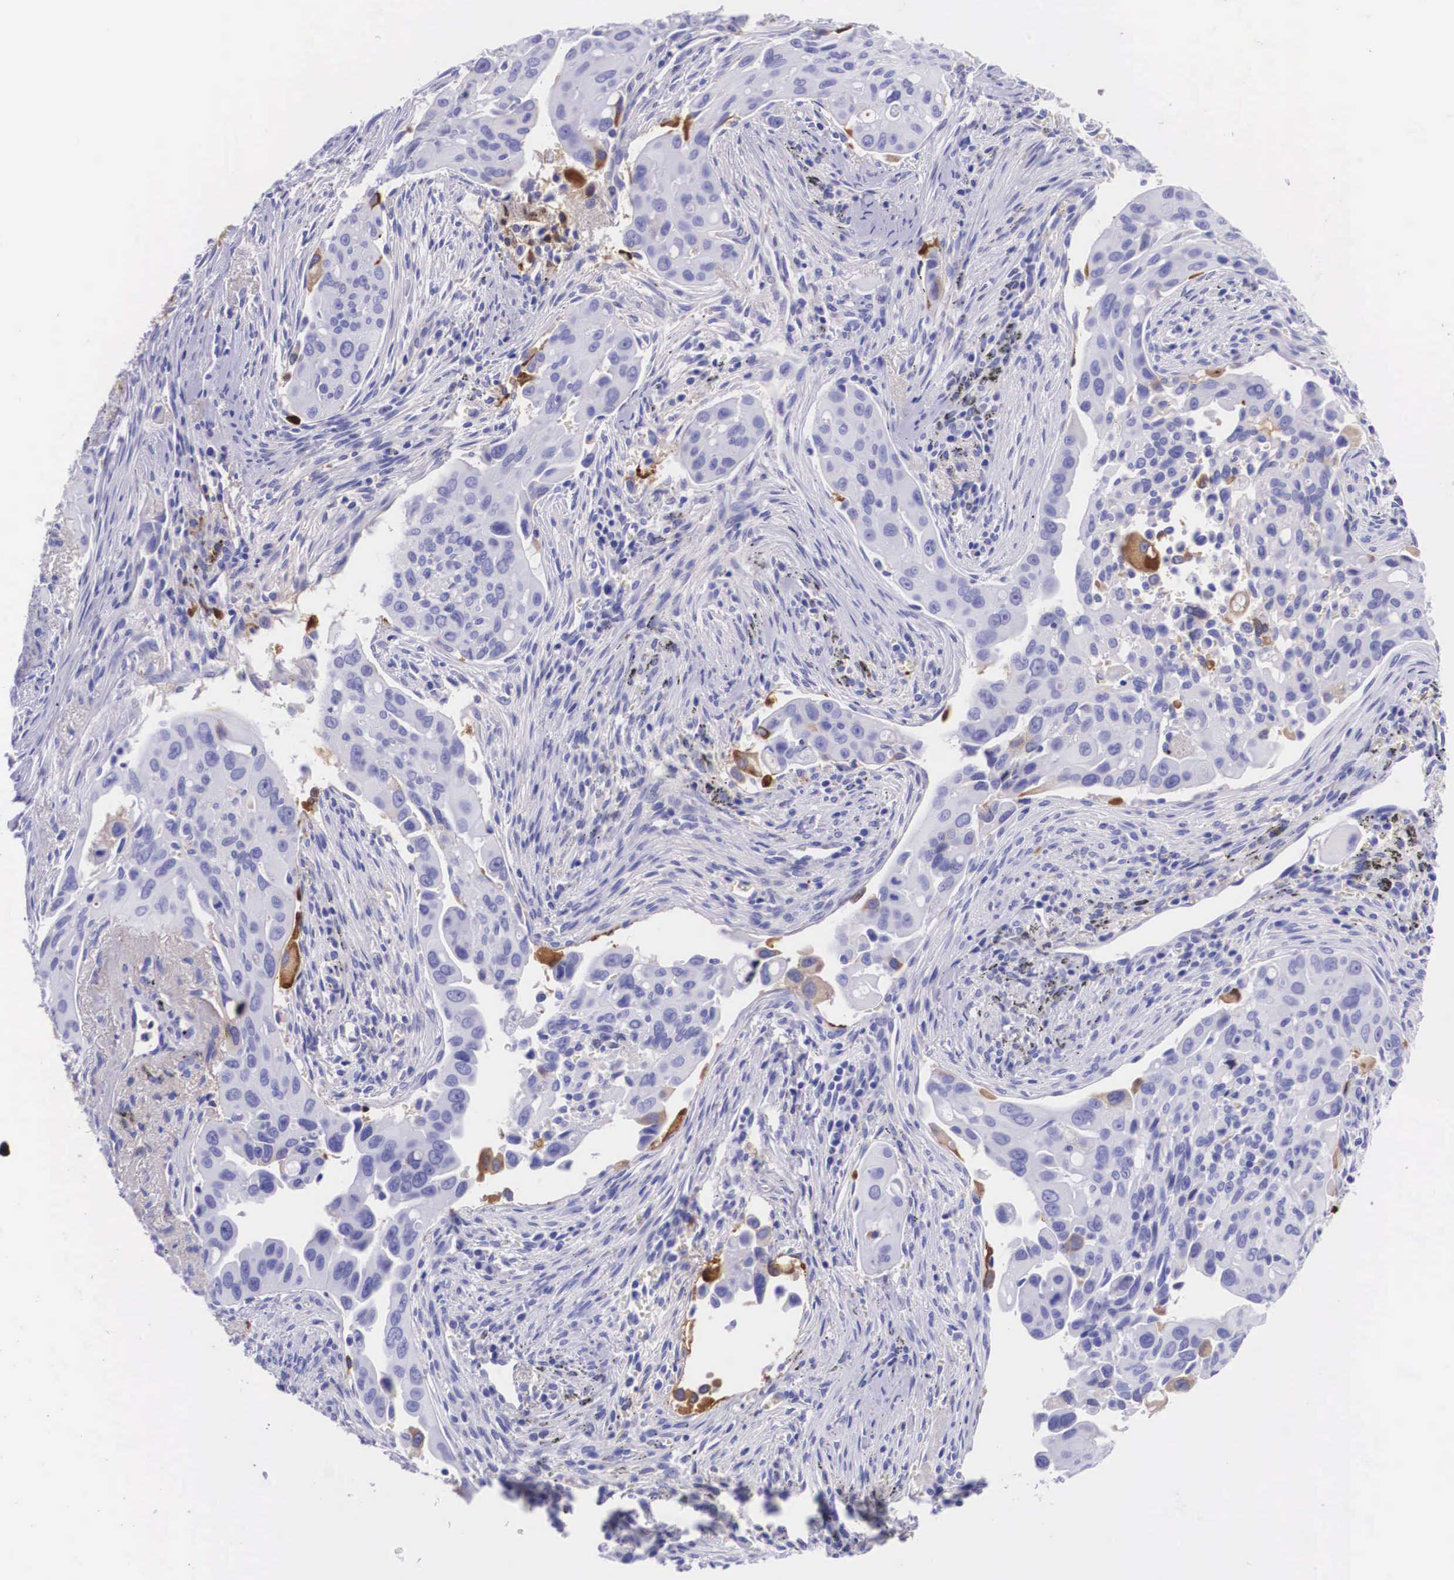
{"staining": {"intensity": "negative", "quantity": "none", "location": "none"}, "tissue": "lung cancer", "cell_type": "Tumor cells", "image_type": "cancer", "snomed": [{"axis": "morphology", "description": "Adenocarcinoma, NOS"}, {"axis": "topography", "description": "Lung"}], "caption": "The immunohistochemistry histopathology image has no significant positivity in tumor cells of lung cancer tissue. (Brightfield microscopy of DAB (3,3'-diaminobenzidine) immunohistochemistry at high magnification).", "gene": "PLG", "patient": {"sex": "male", "age": 68}}